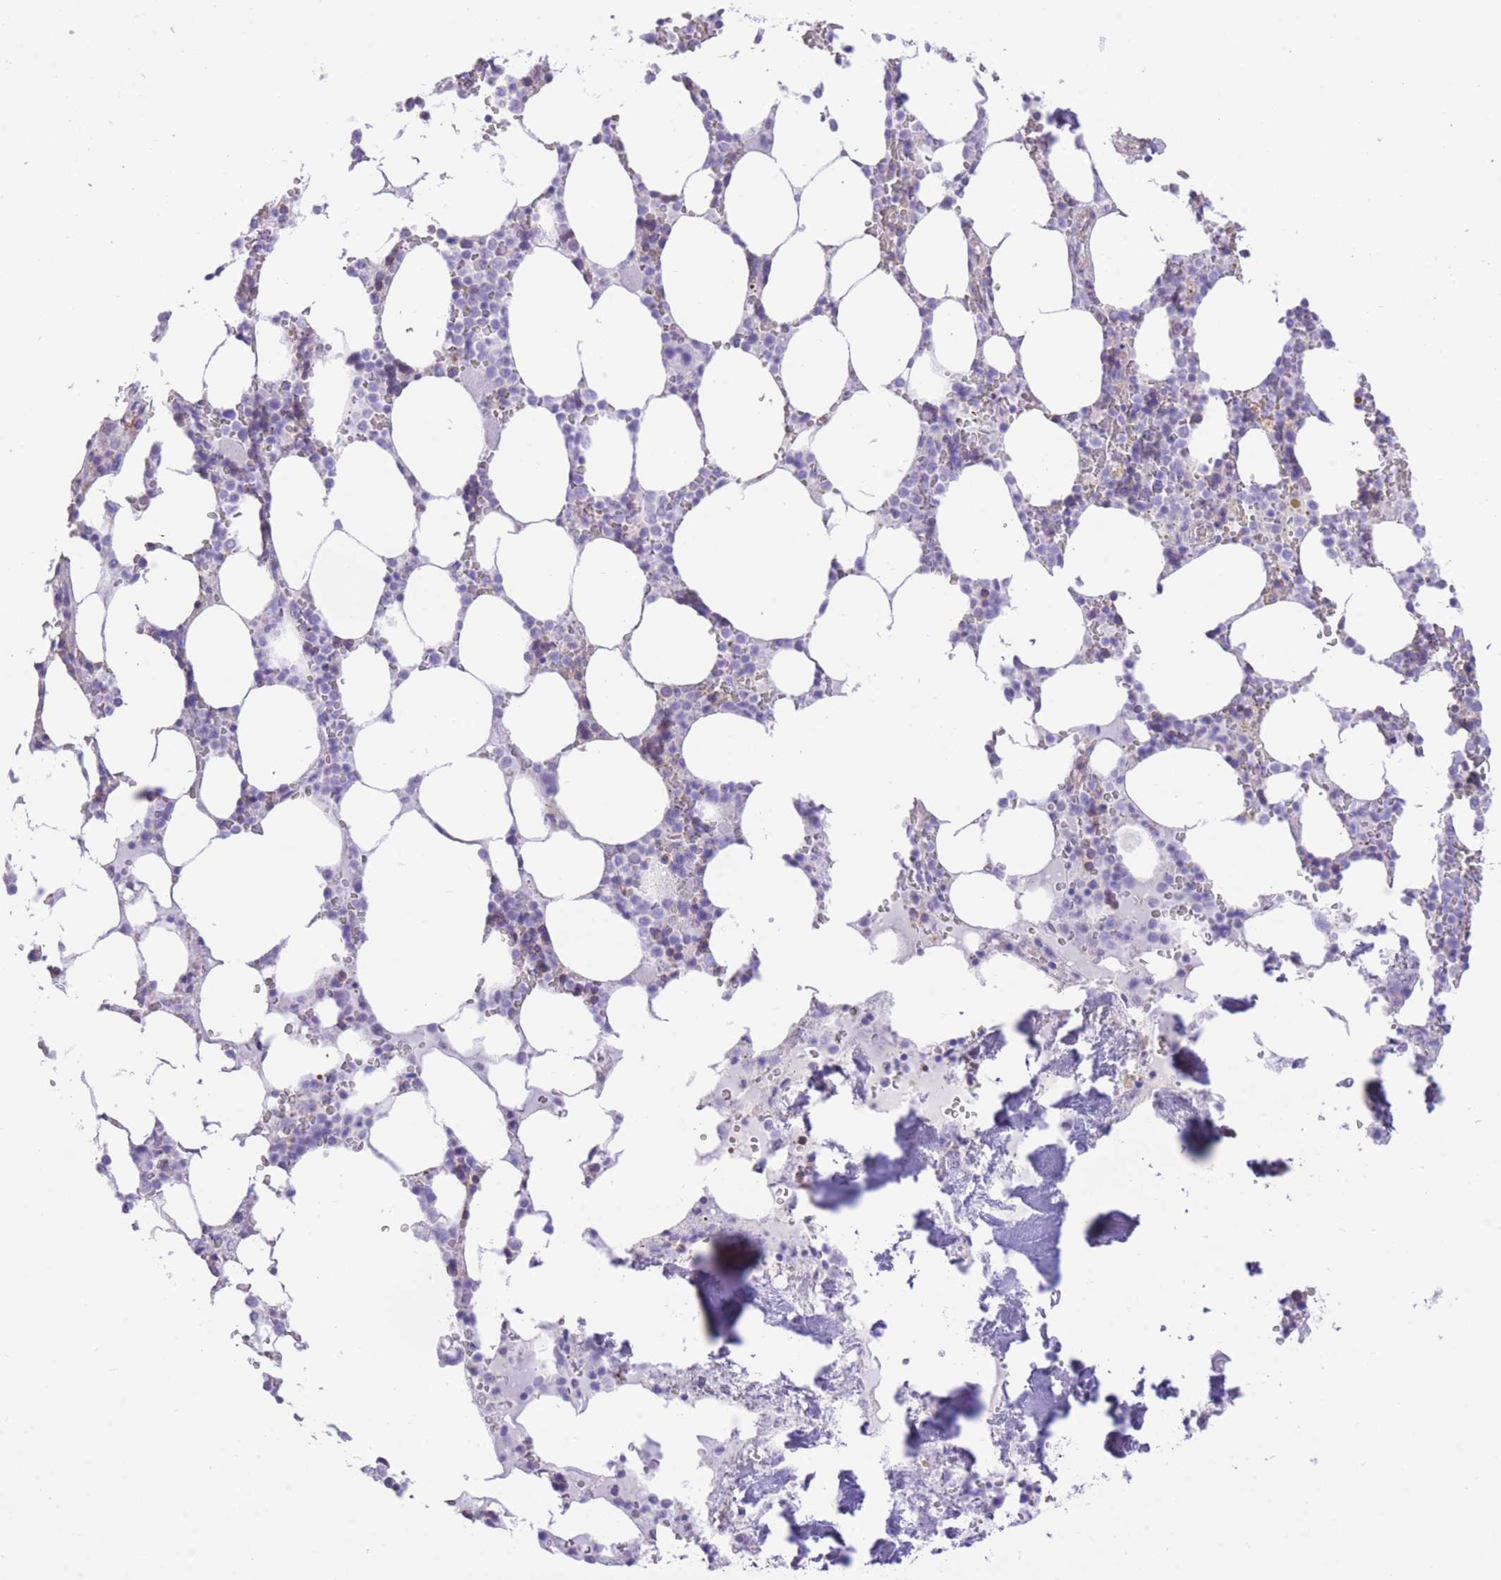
{"staining": {"intensity": "weak", "quantity": "<25%", "location": "cytoplasmic/membranous"}, "tissue": "bone marrow", "cell_type": "Hematopoietic cells", "image_type": "normal", "snomed": [{"axis": "morphology", "description": "Normal tissue, NOS"}, {"axis": "topography", "description": "Bone marrow"}], "caption": "DAB (3,3'-diaminobenzidine) immunohistochemical staining of benign bone marrow shows no significant staining in hematopoietic cells. The staining is performed using DAB brown chromogen with nuclei counter-stained in using hematoxylin.", "gene": "RHOU", "patient": {"sex": "male", "age": 64}}